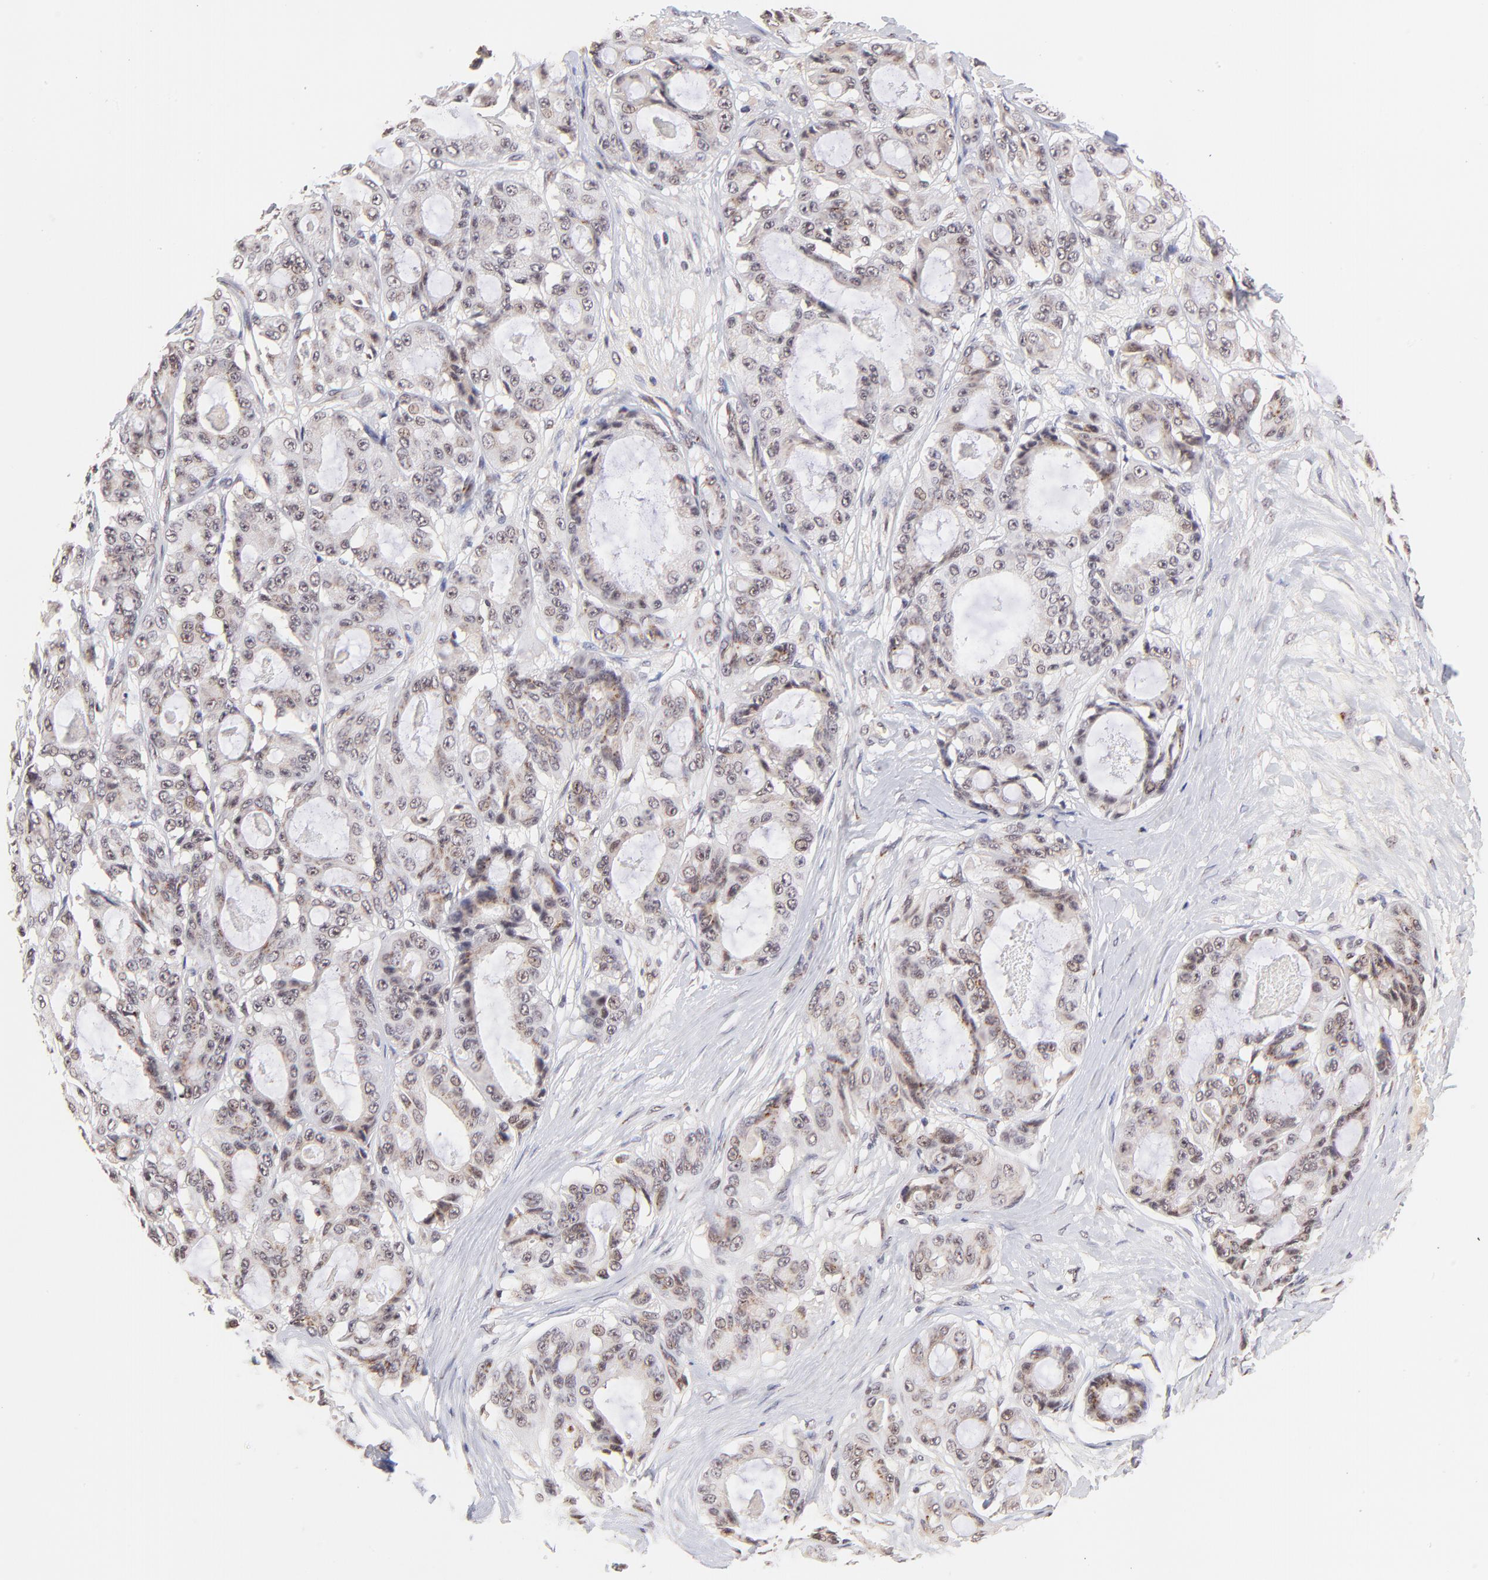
{"staining": {"intensity": "weak", "quantity": "25%-75%", "location": "nuclear"}, "tissue": "ovarian cancer", "cell_type": "Tumor cells", "image_type": "cancer", "snomed": [{"axis": "morphology", "description": "Carcinoma, endometroid"}, {"axis": "topography", "description": "Ovary"}], "caption": "Endometroid carcinoma (ovarian) was stained to show a protein in brown. There is low levels of weak nuclear positivity in approximately 25%-75% of tumor cells.", "gene": "MED12", "patient": {"sex": "female", "age": 61}}